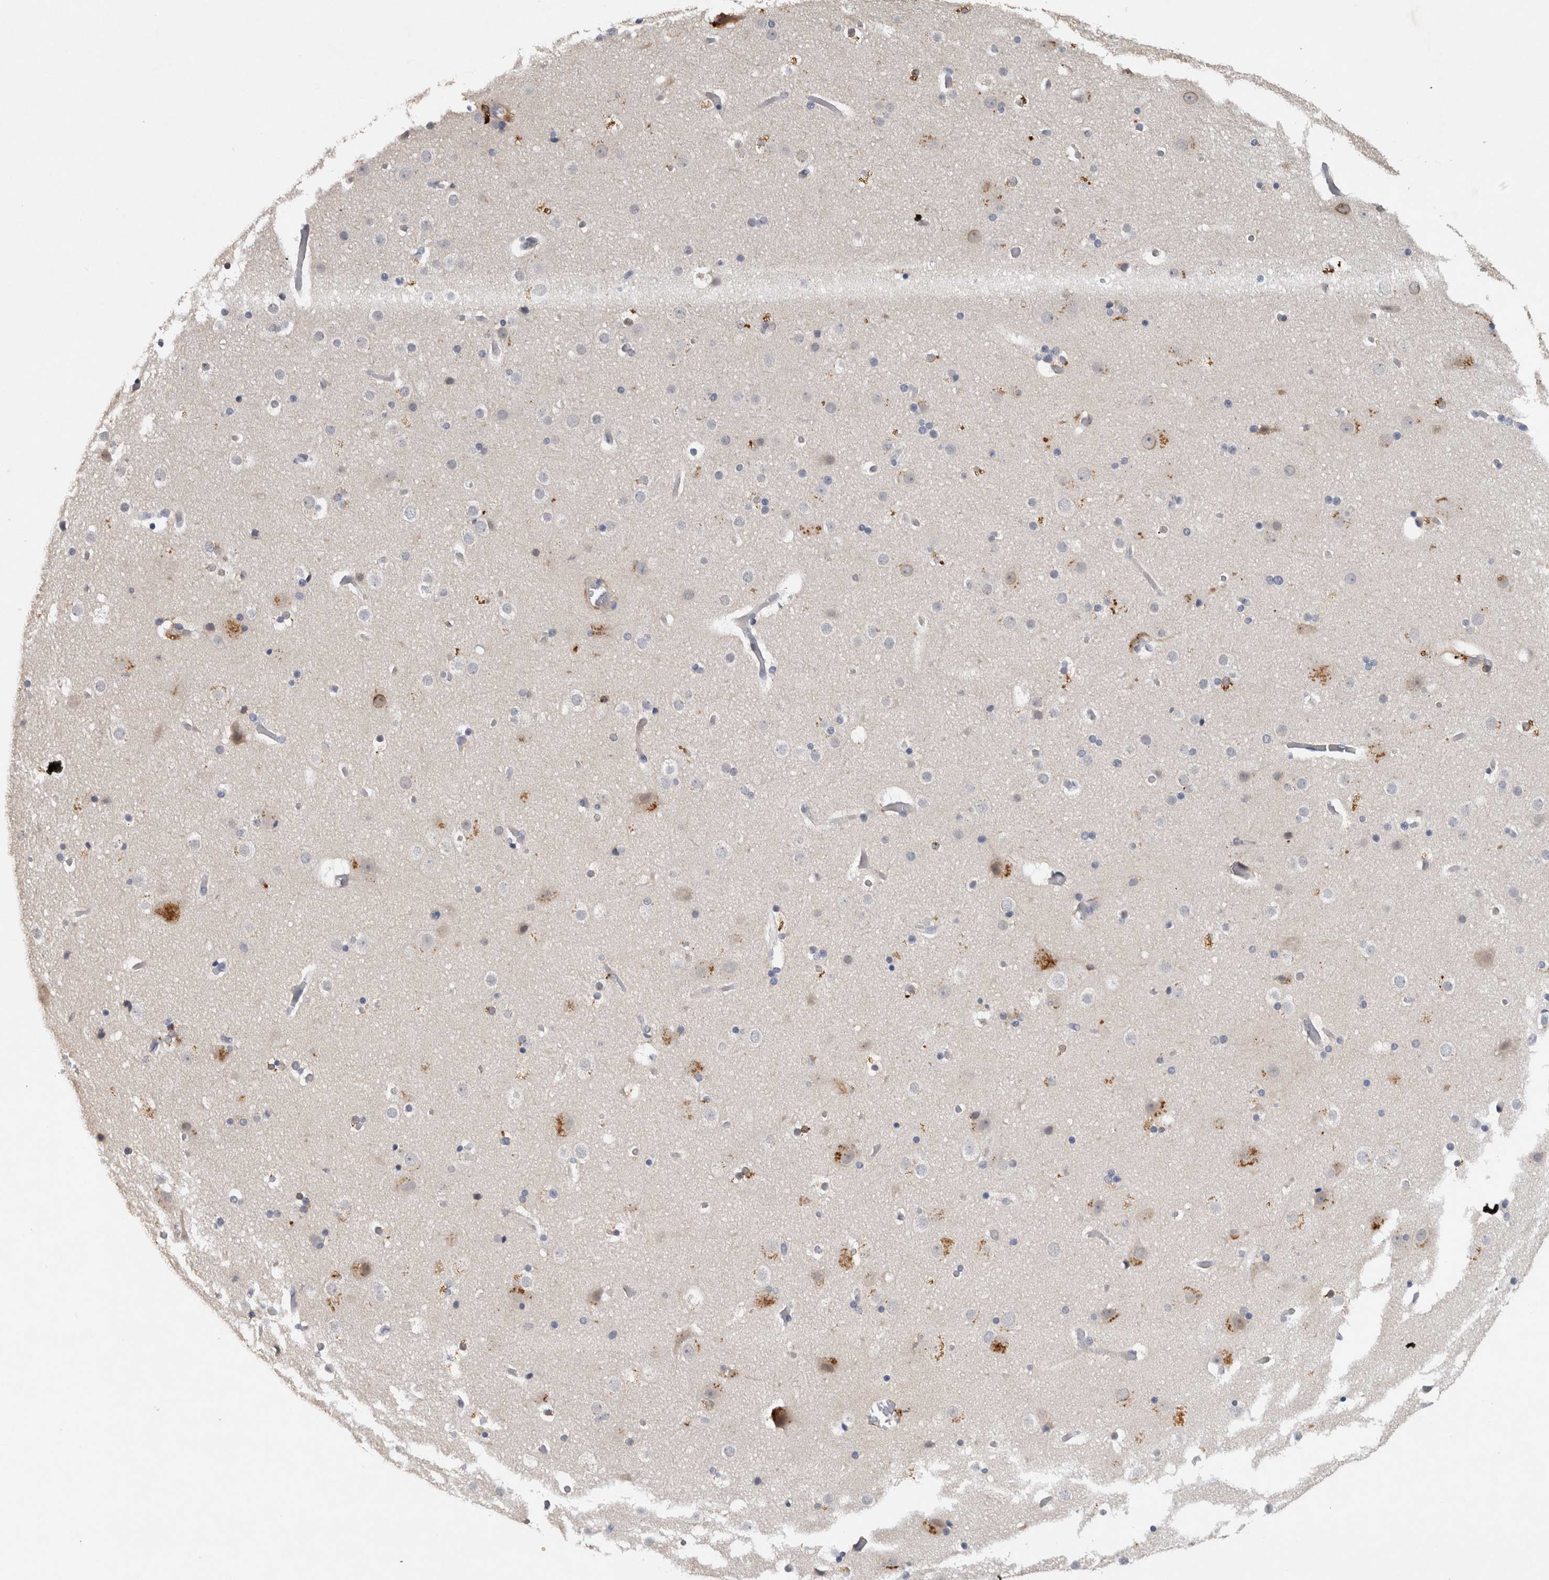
{"staining": {"intensity": "negative", "quantity": "none", "location": "none"}, "tissue": "cerebral cortex", "cell_type": "Endothelial cells", "image_type": "normal", "snomed": [{"axis": "morphology", "description": "Normal tissue, NOS"}, {"axis": "topography", "description": "Cerebral cortex"}], "caption": "A micrograph of cerebral cortex stained for a protein displays no brown staining in endothelial cells. Brightfield microscopy of immunohistochemistry (IHC) stained with DAB (brown) and hematoxylin (blue), captured at high magnification.", "gene": "HEXD", "patient": {"sex": "male", "age": 57}}